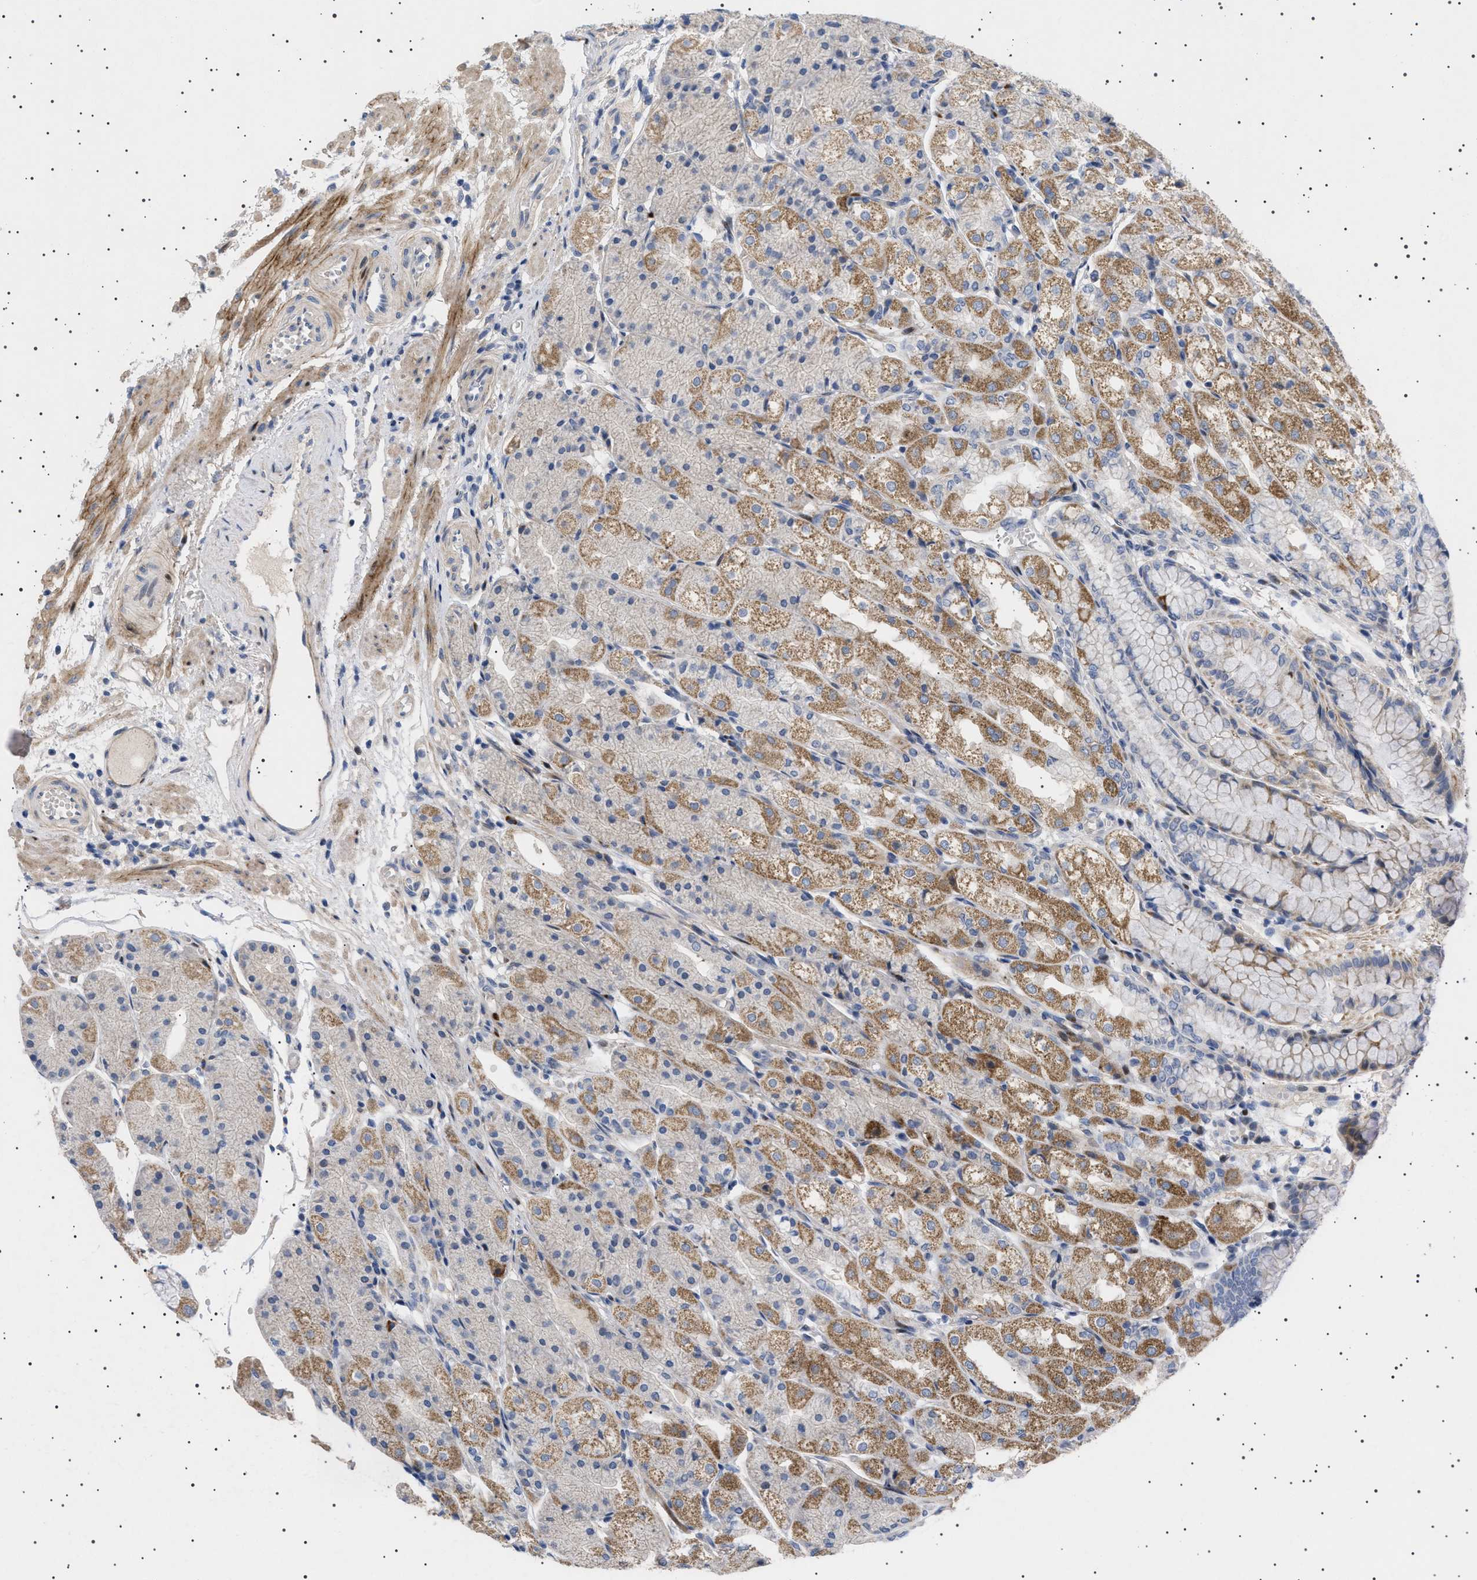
{"staining": {"intensity": "moderate", "quantity": "25%-75%", "location": "cytoplasmic/membranous"}, "tissue": "stomach", "cell_type": "Glandular cells", "image_type": "normal", "snomed": [{"axis": "morphology", "description": "Normal tissue, NOS"}, {"axis": "topography", "description": "Stomach, upper"}], "caption": "Benign stomach exhibits moderate cytoplasmic/membranous staining in about 25%-75% of glandular cells, visualized by immunohistochemistry.", "gene": "HTR1A", "patient": {"sex": "male", "age": 72}}